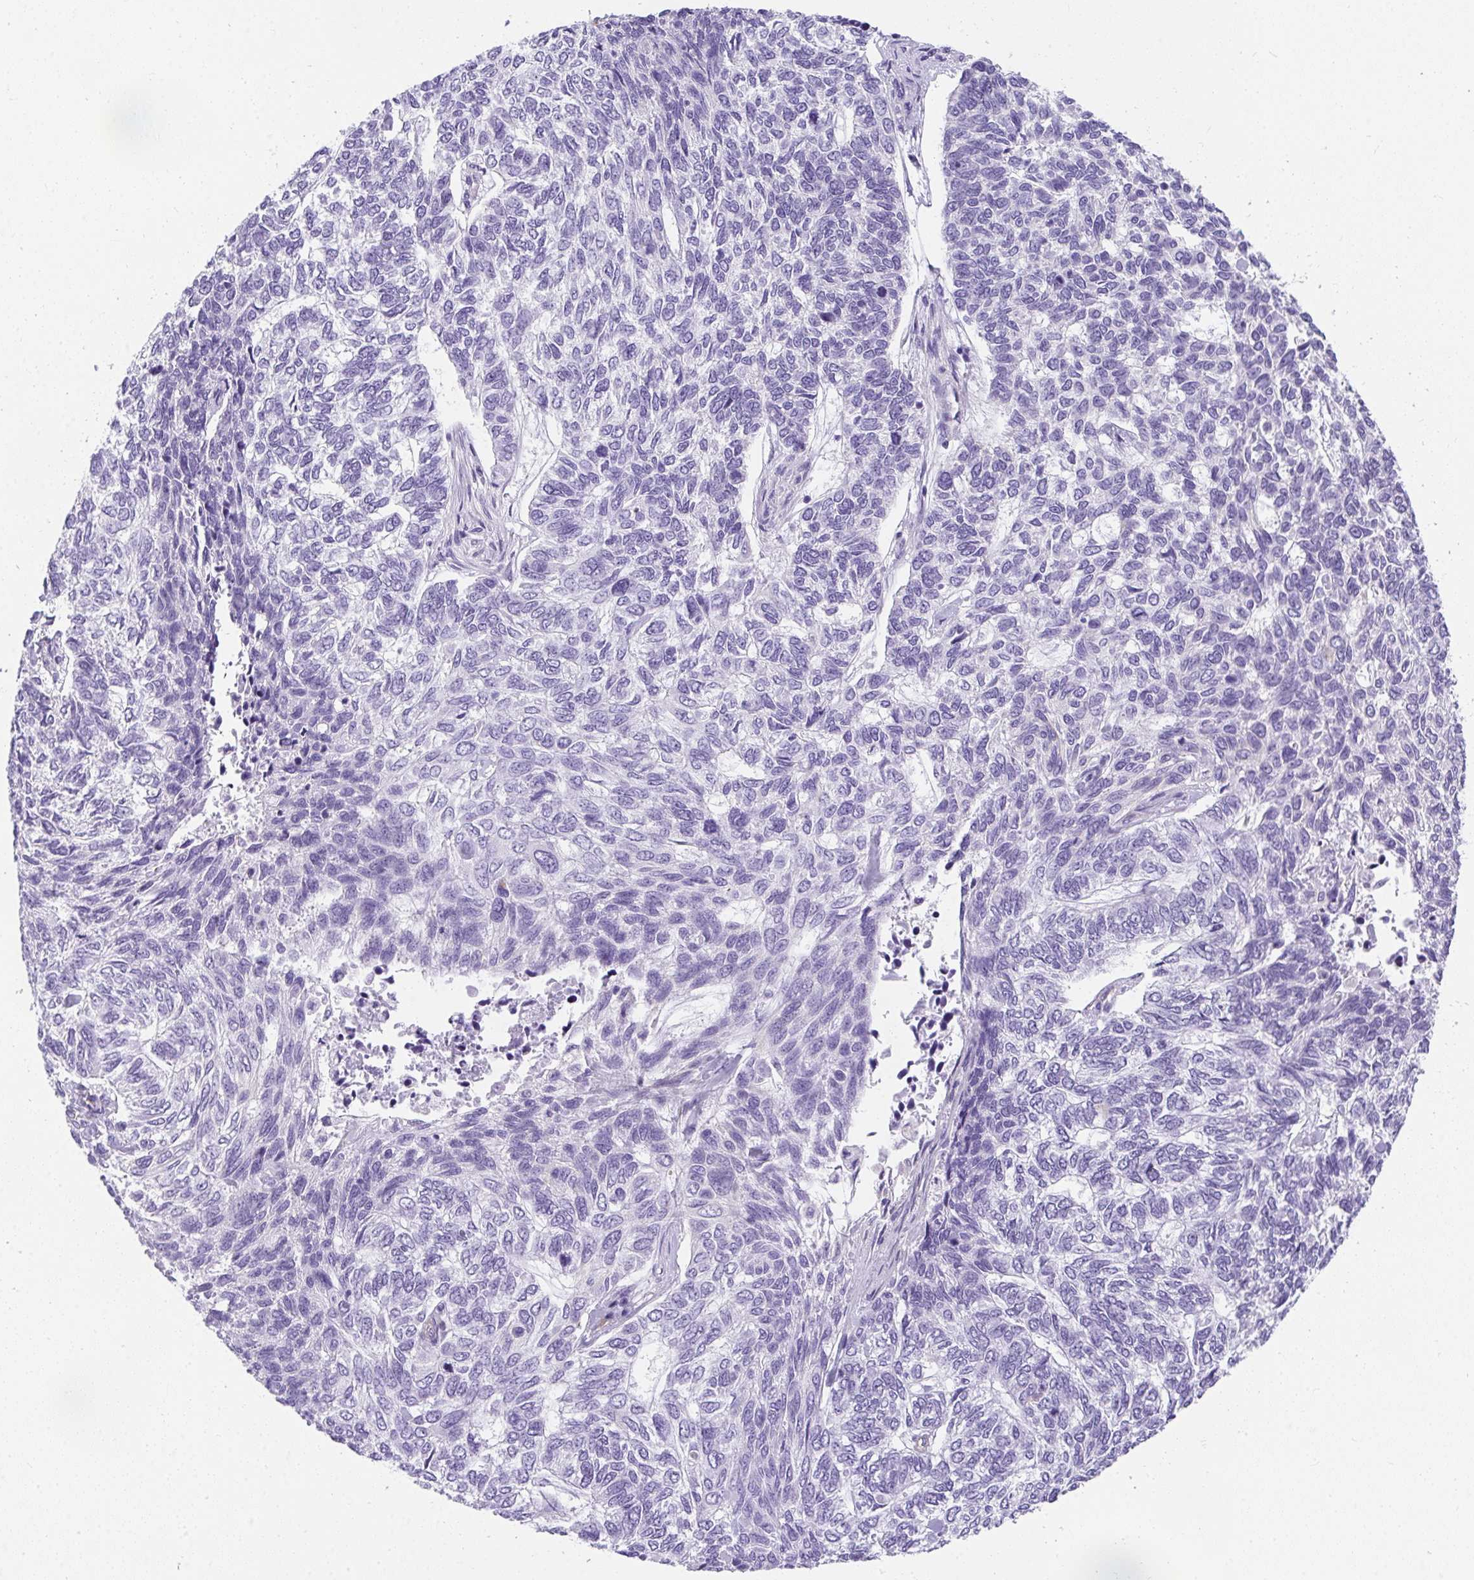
{"staining": {"intensity": "negative", "quantity": "none", "location": "none"}, "tissue": "skin cancer", "cell_type": "Tumor cells", "image_type": "cancer", "snomed": [{"axis": "morphology", "description": "Basal cell carcinoma"}, {"axis": "topography", "description": "Skin"}], "caption": "Immunohistochemistry (IHC) micrograph of human skin basal cell carcinoma stained for a protein (brown), which displays no staining in tumor cells.", "gene": "PLPPR3", "patient": {"sex": "female", "age": 65}}